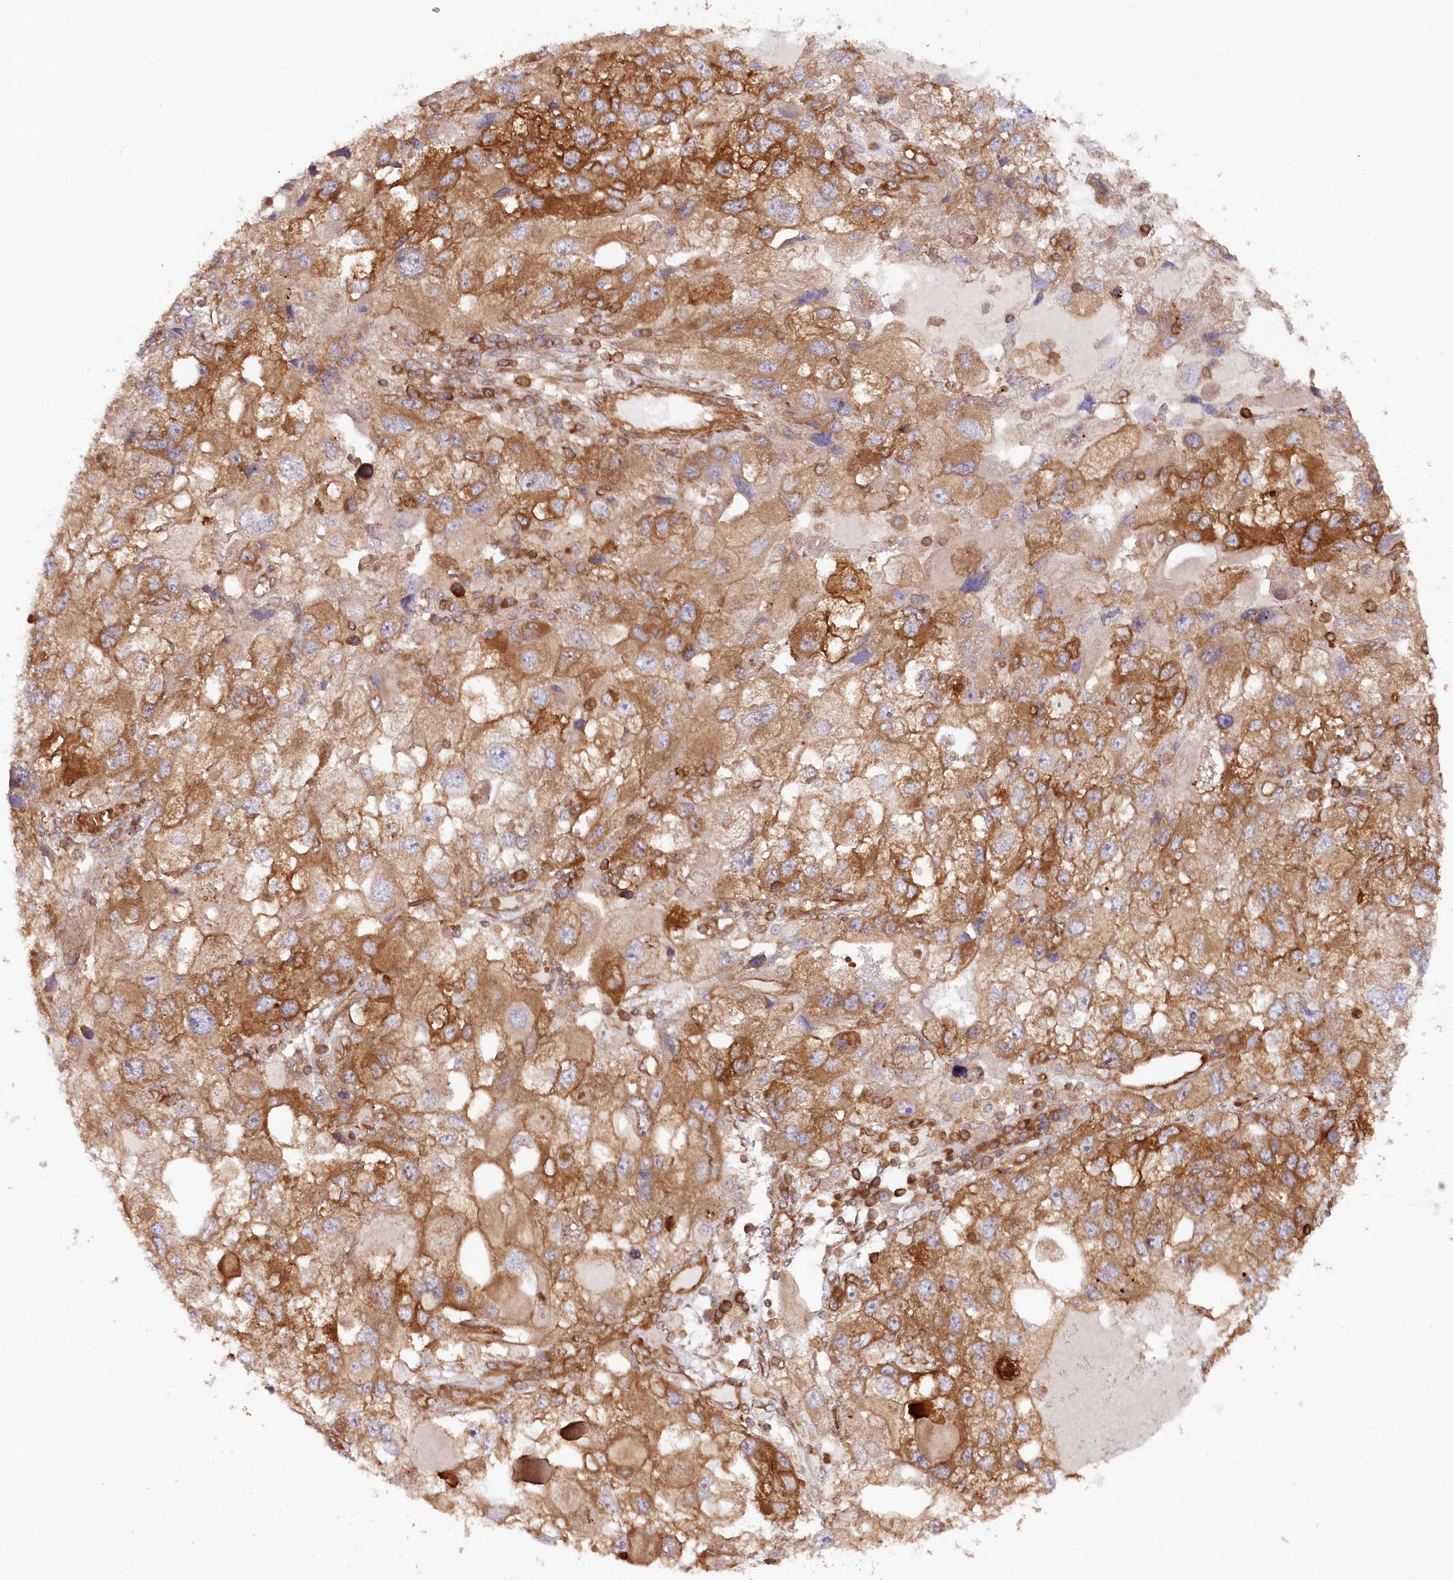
{"staining": {"intensity": "moderate", "quantity": ">75%", "location": "cytoplasmic/membranous"}, "tissue": "endometrial cancer", "cell_type": "Tumor cells", "image_type": "cancer", "snomed": [{"axis": "morphology", "description": "Adenocarcinoma, NOS"}, {"axis": "topography", "description": "Endometrium"}], "caption": "Tumor cells show moderate cytoplasmic/membranous positivity in about >75% of cells in endometrial cancer. (Stains: DAB in brown, nuclei in blue, Microscopy: brightfield microscopy at high magnification).", "gene": "PAIP2", "patient": {"sex": "female", "age": 49}}